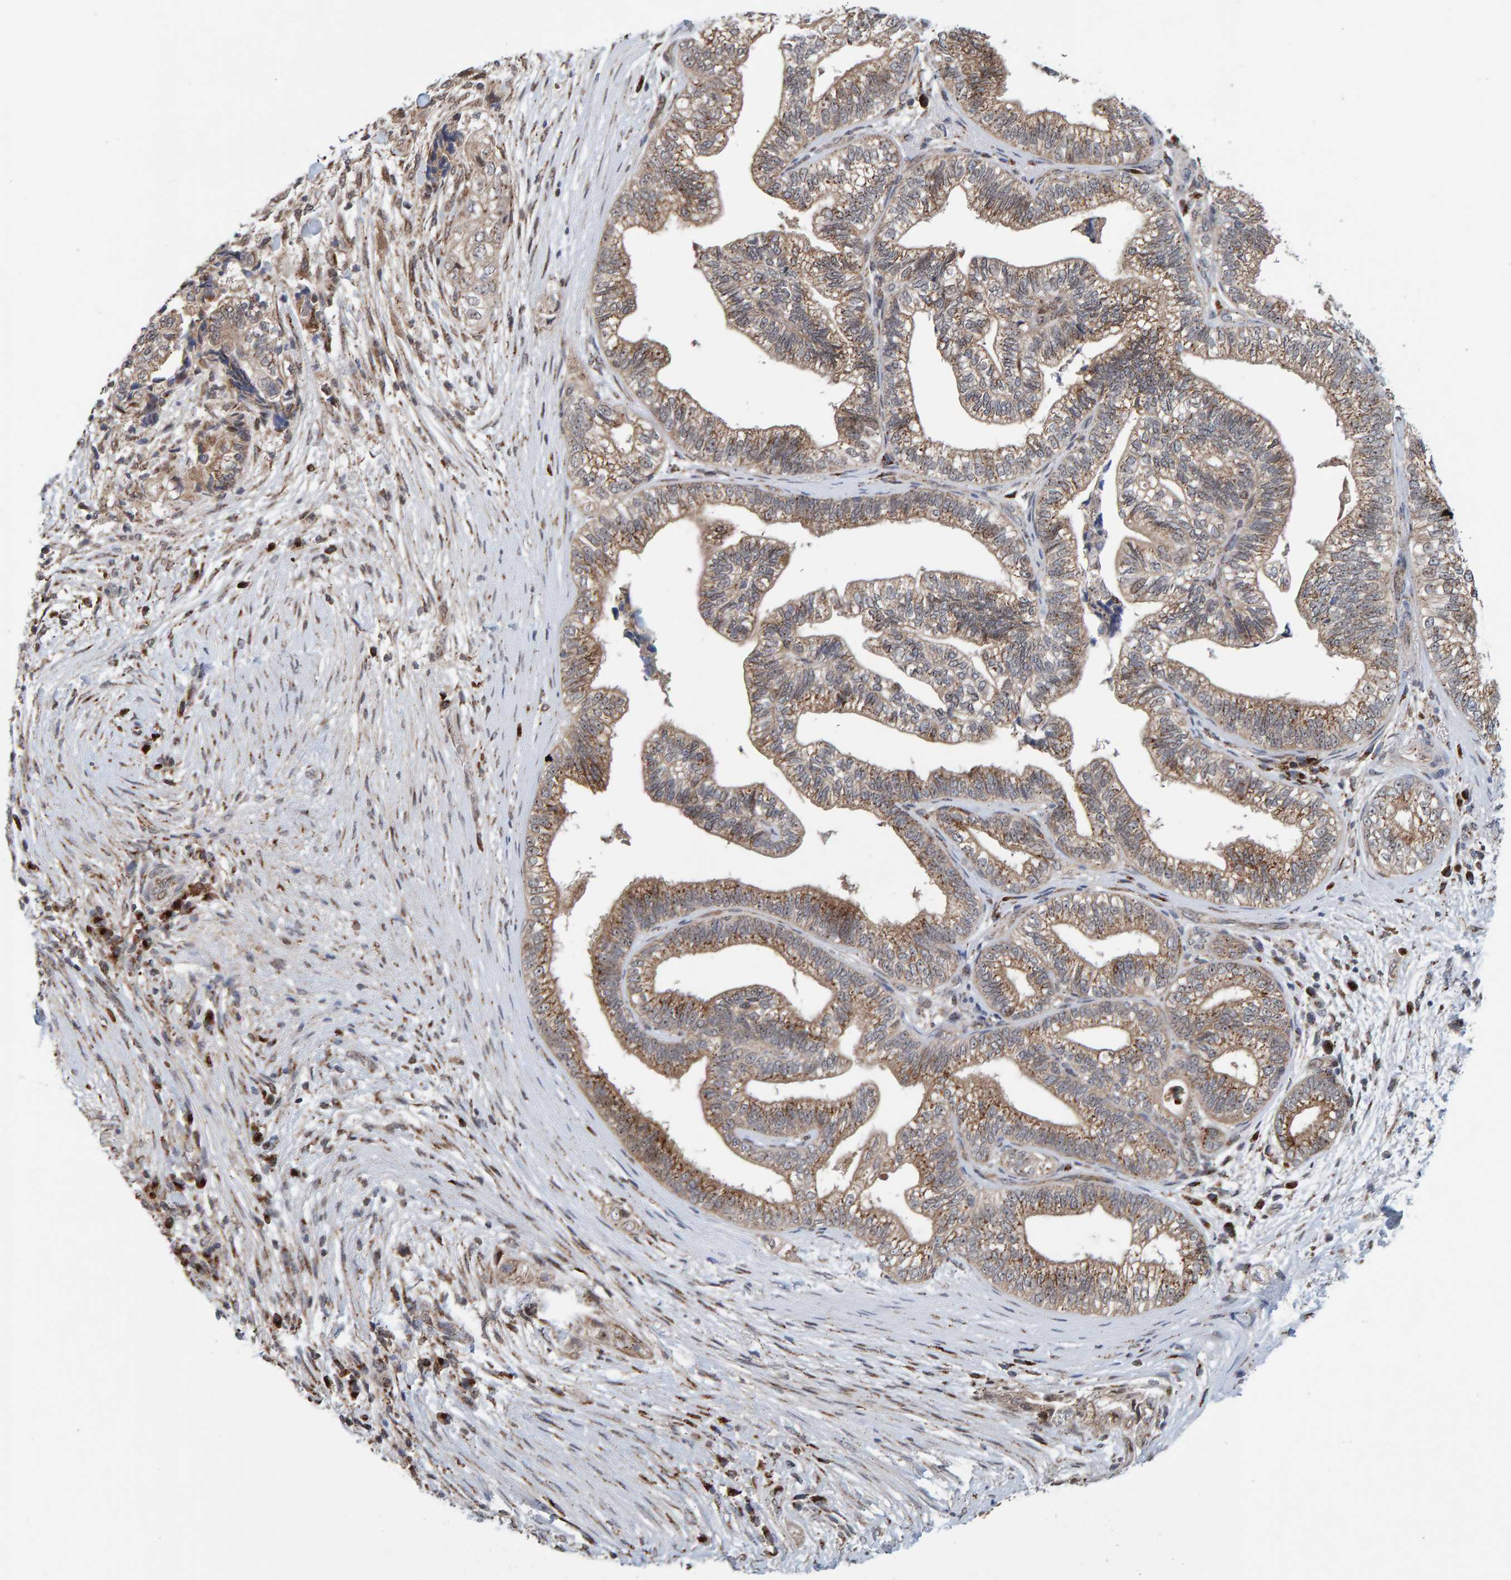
{"staining": {"intensity": "weak", "quantity": ">75%", "location": "cytoplasmic/membranous"}, "tissue": "pancreatic cancer", "cell_type": "Tumor cells", "image_type": "cancer", "snomed": [{"axis": "morphology", "description": "Adenocarcinoma, NOS"}, {"axis": "topography", "description": "Pancreas"}], "caption": "Weak cytoplasmic/membranous expression is present in approximately >75% of tumor cells in pancreatic adenocarcinoma.", "gene": "CCDC25", "patient": {"sex": "male", "age": 72}}